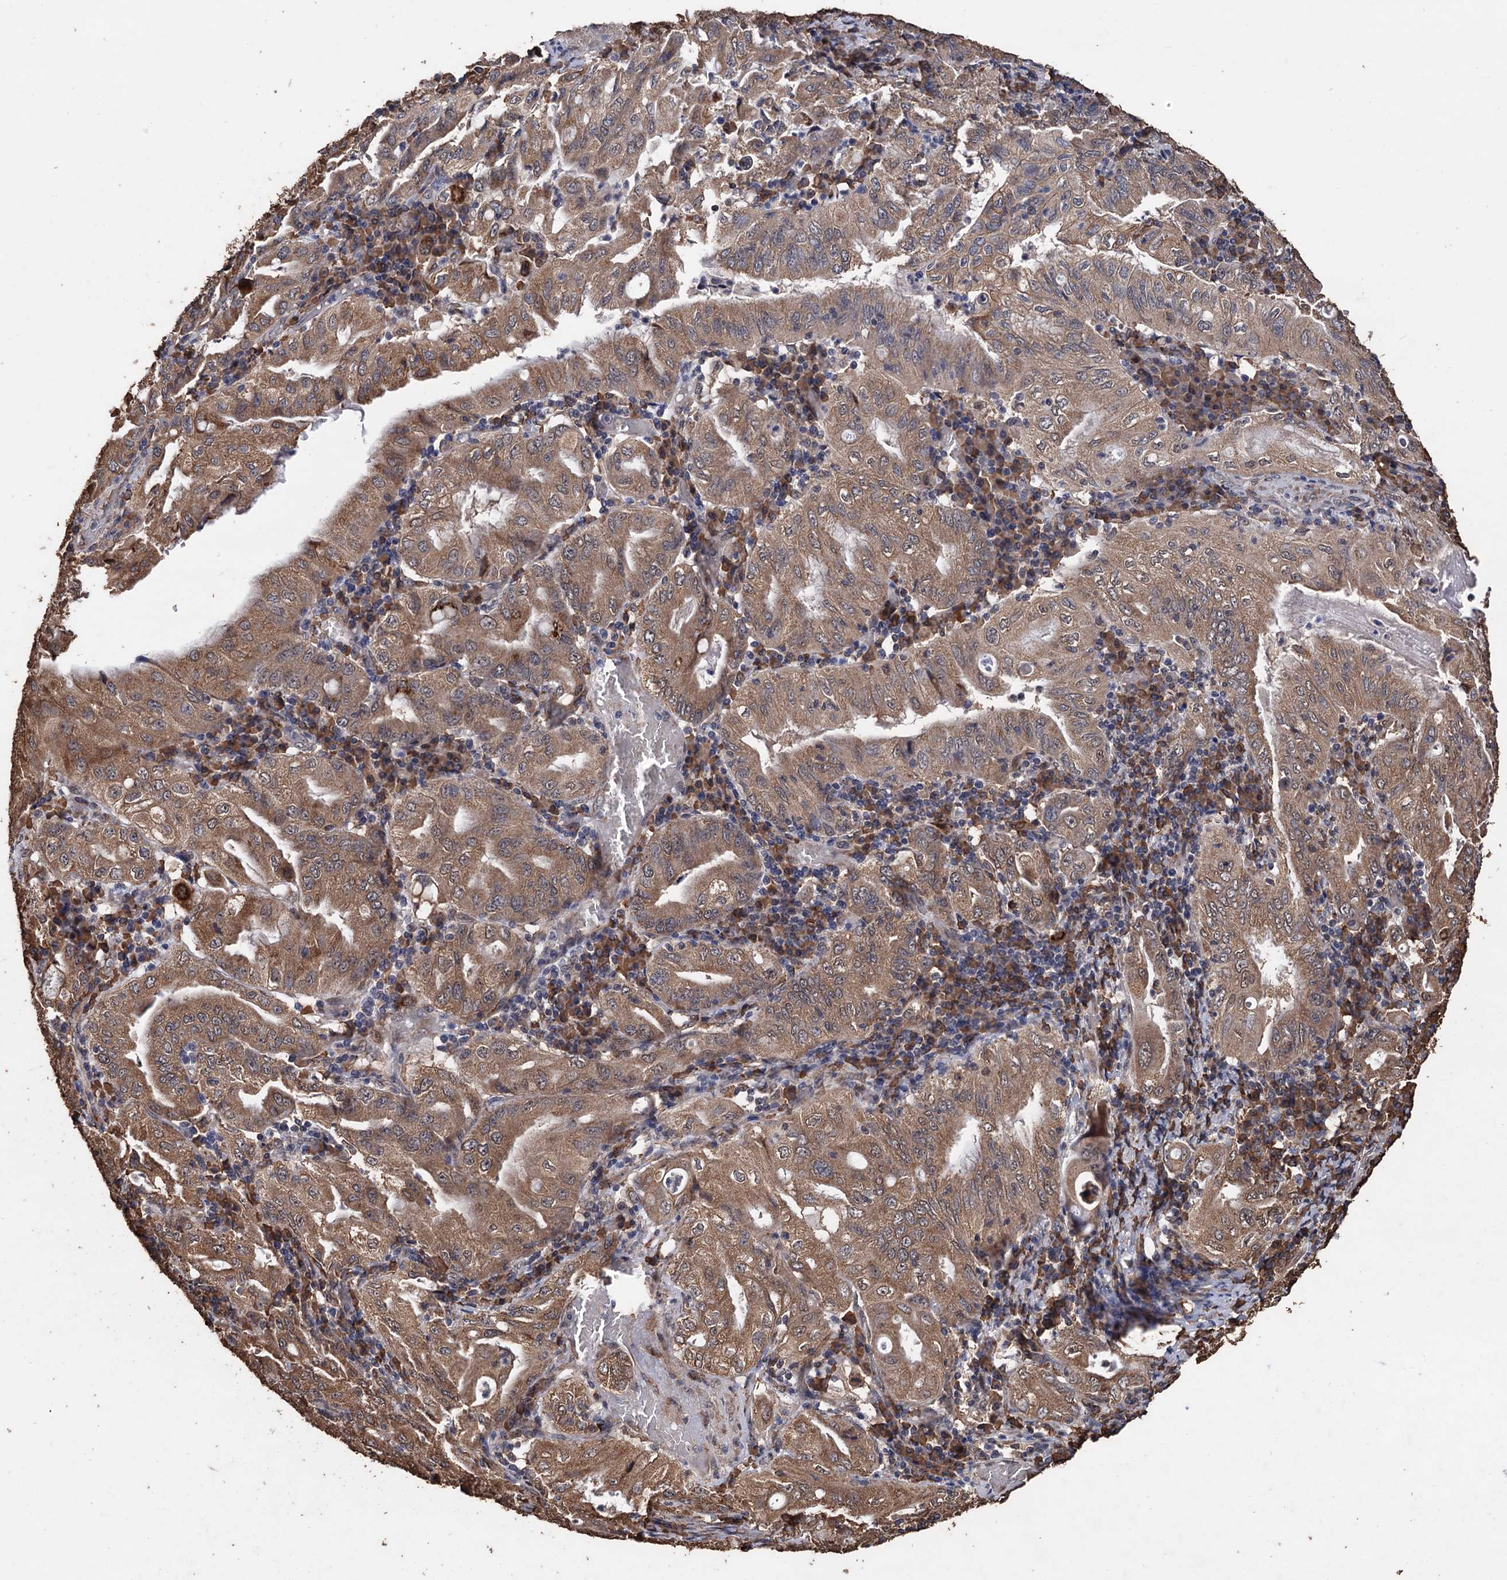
{"staining": {"intensity": "moderate", "quantity": ">75%", "location": "cytoplasmic/membranous"}, "tissue": "stomach cancer", "cell_type": "Tumor cells", "image_type": "cancer", "snomed": [{"axis": "morphology", "description": "Normal tissue, NOS"}, {"axis": "morphology", "description": "Adenocarcinoma, NOS"}, {"axis": "topography", "description": "Esophagus"}, {"axis": "topography", "description": "Stomach, upper"}, {"axis": "topography", "description": "Peripheral nerve tissue"}], "caption": "Immunohistochemistry (IHC) histopathology image of stomach cancer (adenocarcinoma) stained for a protein (brown), which reveals medium levels of moderate cytoplasmic/membranous positivity in approximately >75% of tumor cells.", "gene": "TBC1D12", "patient": {"sex": "male", "age": 62}}